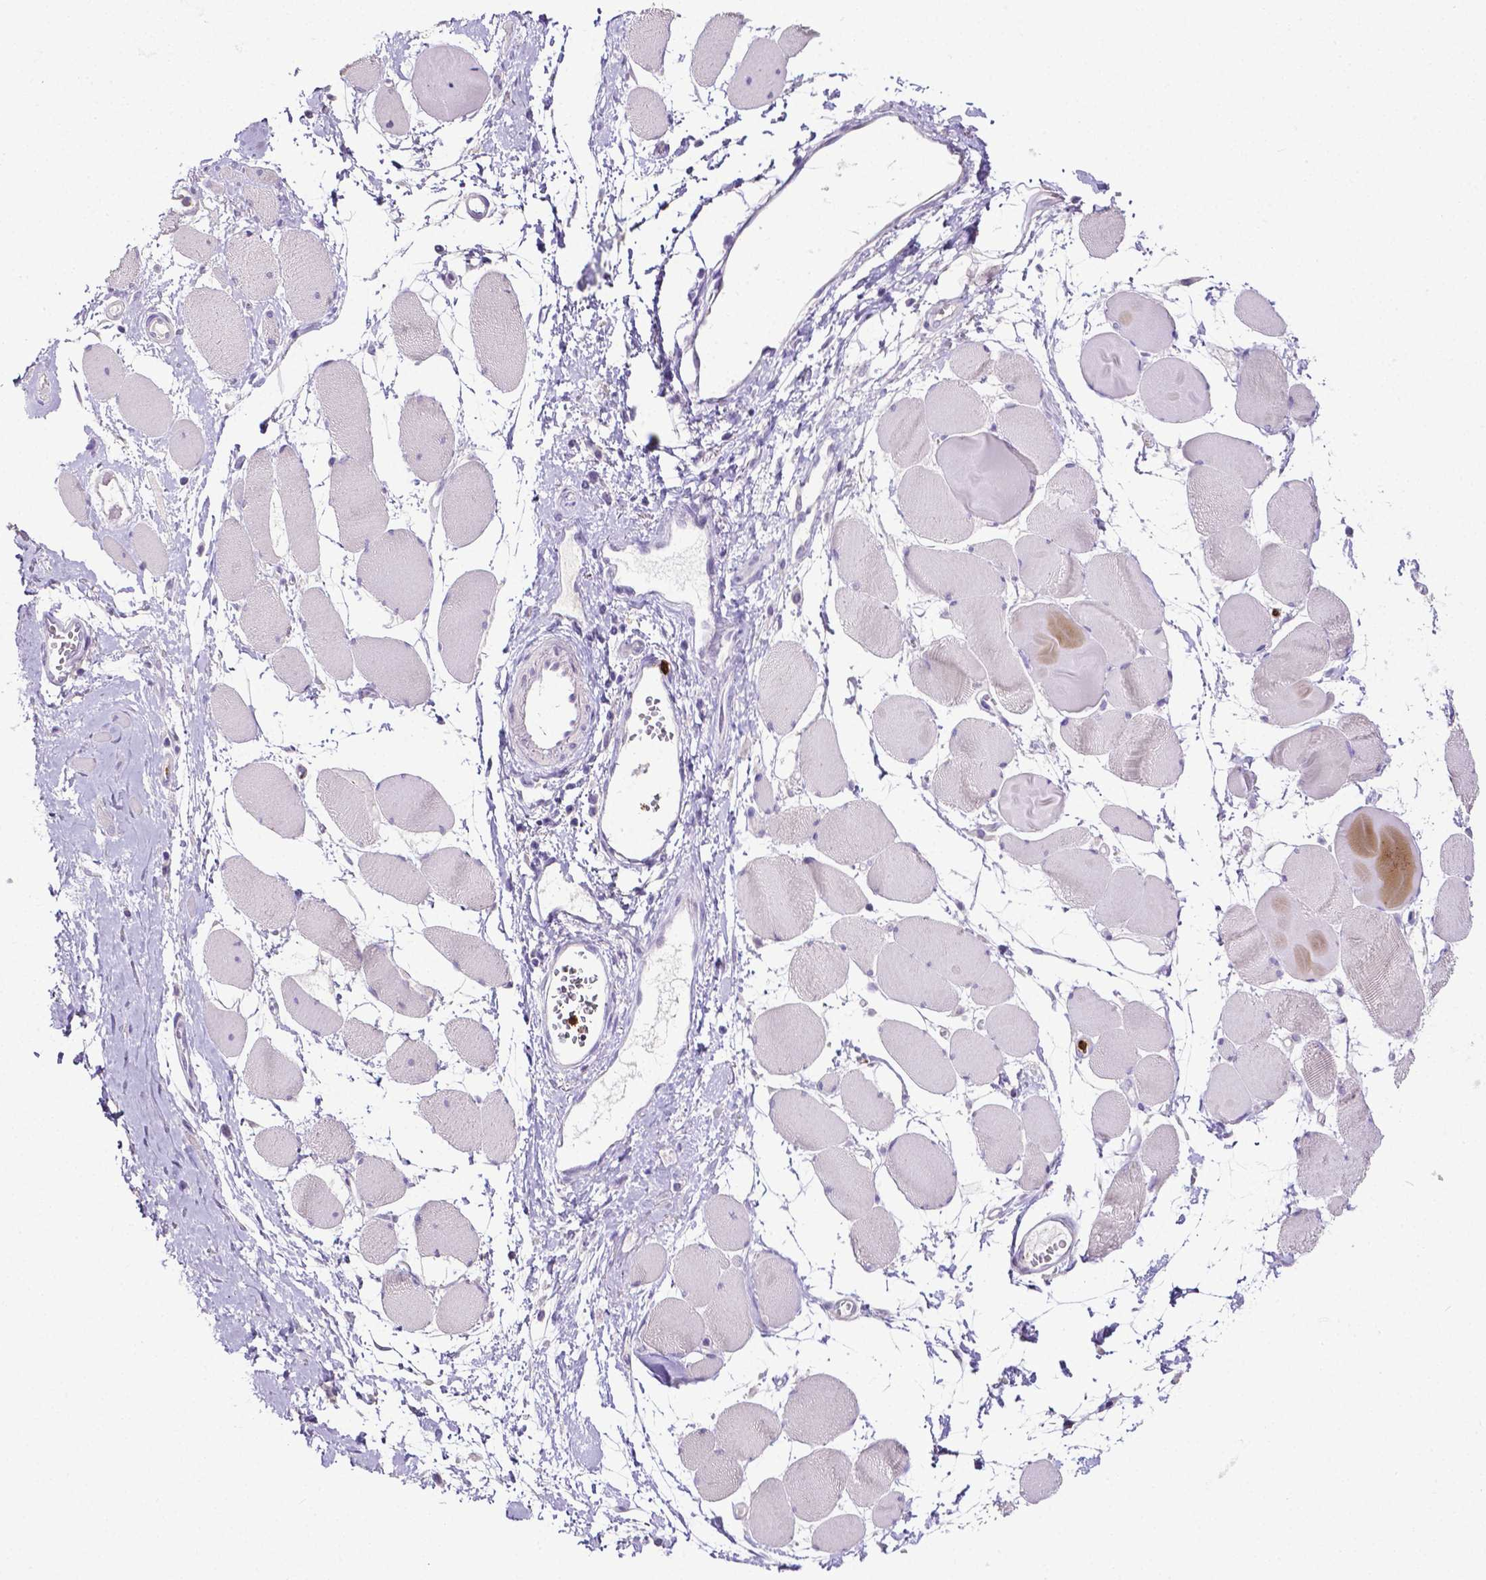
{"staining": {"intensity": "negative", "quantity": "none", "location": "none"}, "tissue": "skeletal muscle", "cell_type": "Myocytes", "image_type": "normal", "snomed": [{"axis": "morphology", "description": "Normal tissue, NOS"}, {"axis": "topography", "description": "Skeletal muscle"}], "caption": "Immunohistochemistry histopathology image of benign skeletal muscle: human skeletal muscle stained with DAB (3,3'-diaminobenzidine) demonstrates no significant protein positivity in myocytes. (Immunohistochemistry (ihc), brightfield microscopy, high magnification).", "gene": "MMP9", "patient": {"sex": "female", "age": 75}}